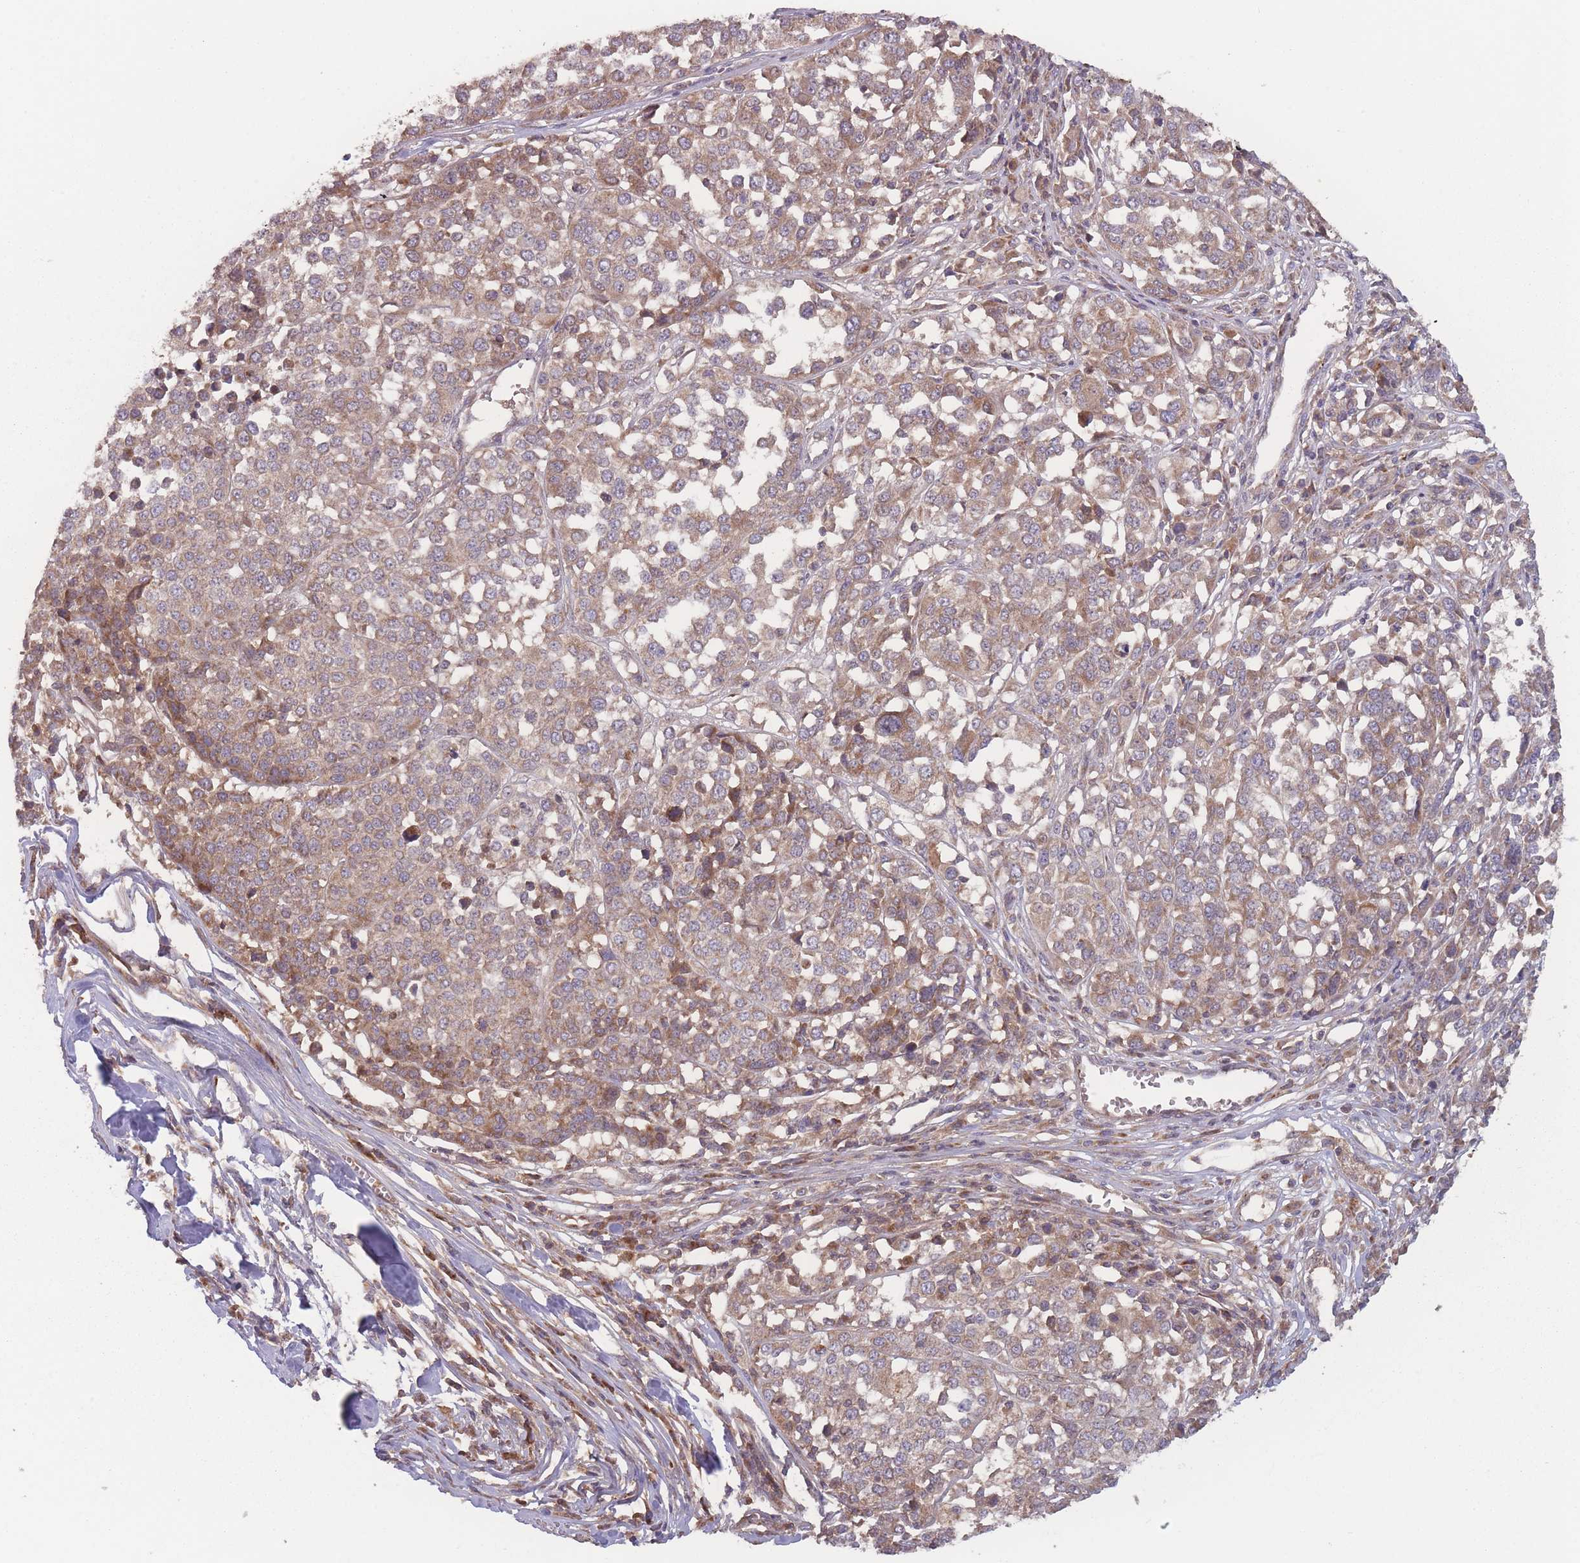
{"staining": {"intensity": "weak", "quantity": ">75%", "location": "cytoplasmic/membranous"}, "tissue": "melanoma", "cell_type": "Tumor cells", "image_type": "cancer", "snomed": [{"axis": "morphology", "description": "Malignant melanoma, Metastatic site"}, {"axis": "topography", "description": "Lymph node"}], "caption": "Brown immunohistochemical staining in human malignant melanoma (metastatic site) demonstrates weak cytoplasmic/membranous expression in about >75% of tumor cells. The protein is shown in brown color, while the nuclei are stained blue.", "gene": "ATP5MG", "patient": {"sex": "male", "age": 44}}